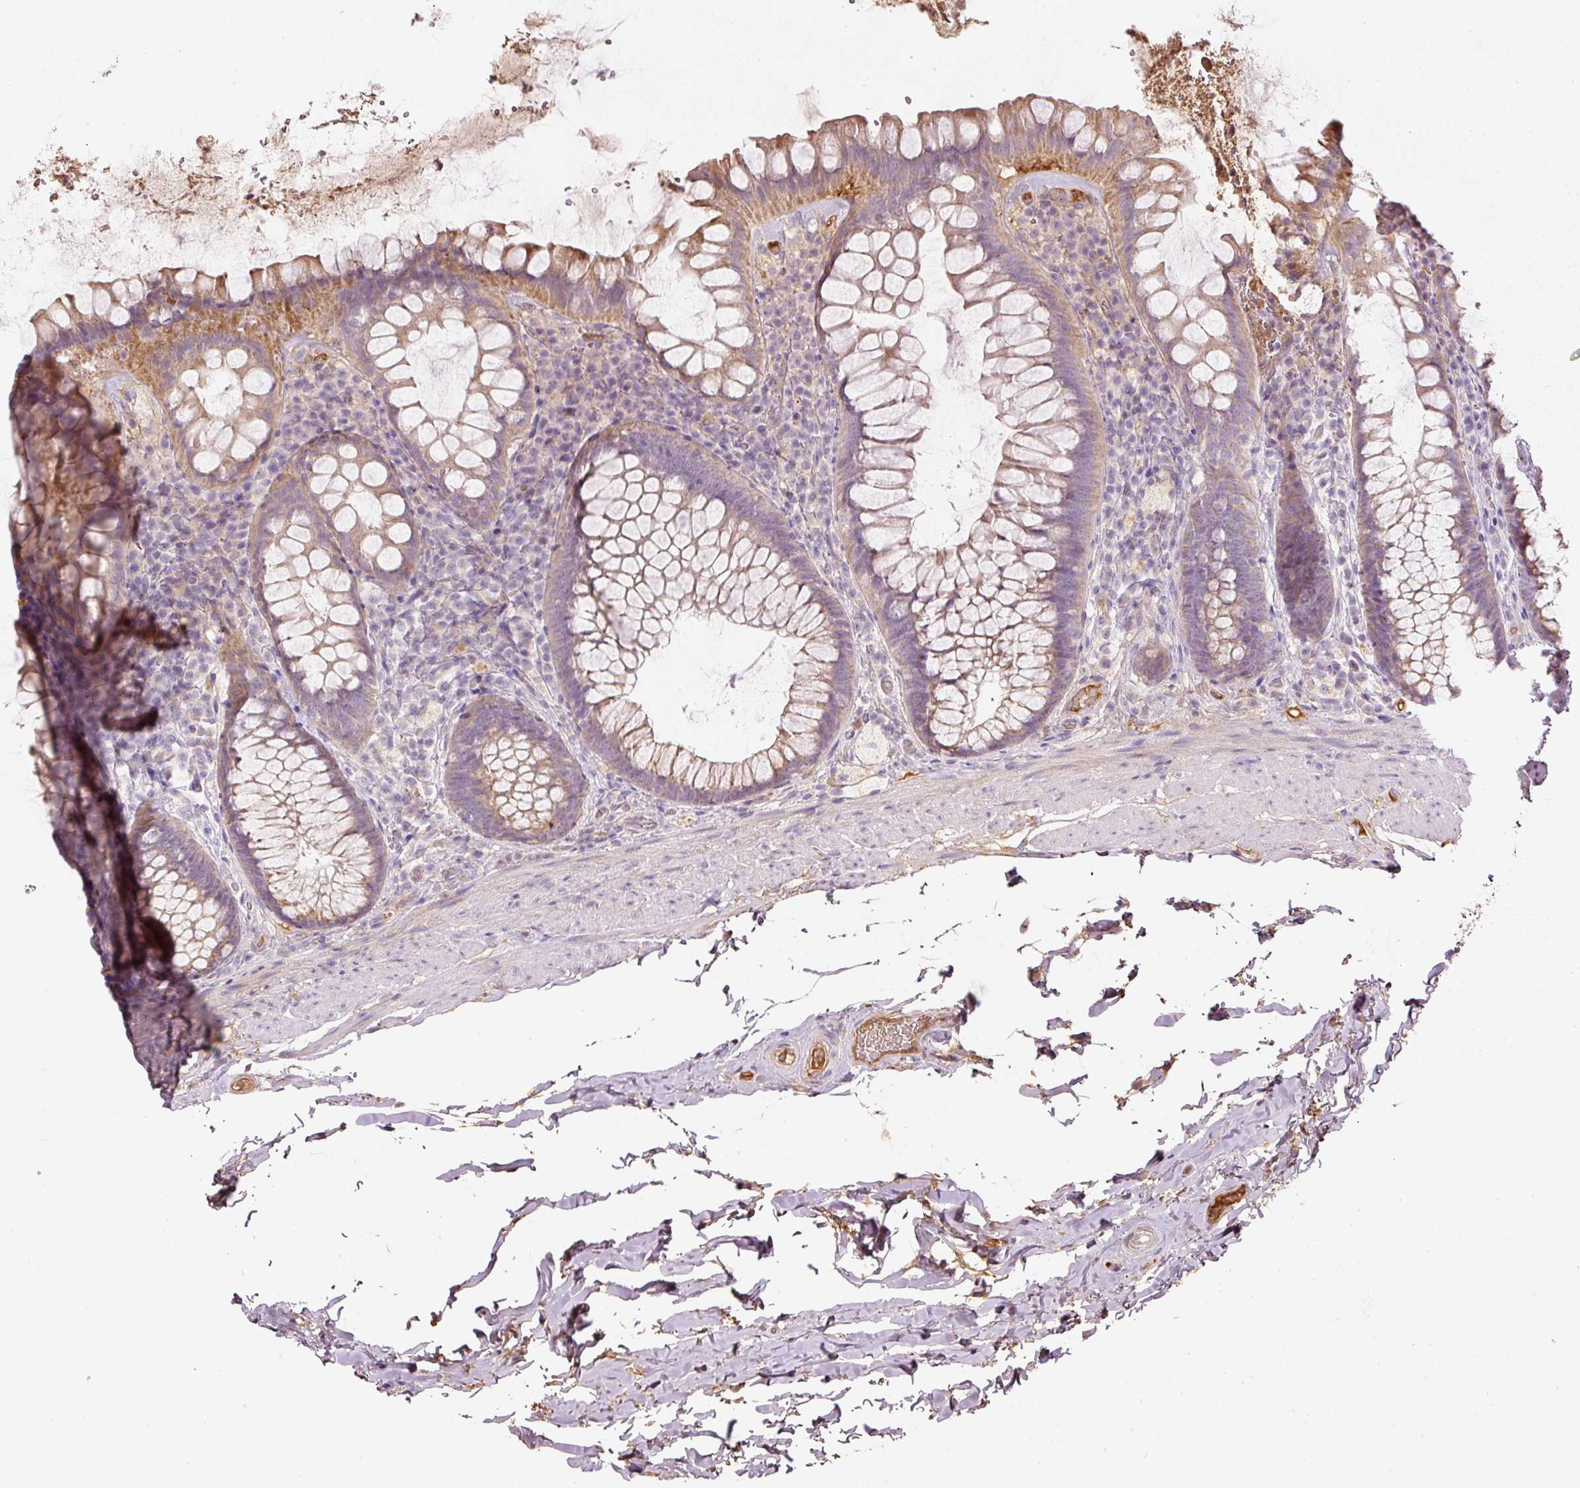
{"staining": {"intensity": "moderate", "quantity": ">75%", "location": "cytoplasmic/membranous"}, "tissue": "rectum", "cell_type": "Glandular cells", "image_type": "normal", "snomed": [{"axis": "morphology", "description": "Normal tissue, NOS"}, {"axis": "topography", "description": "Rectum"}], "caption": "Immunohistochemistry (IHC) of unremarkable human rectum demonstrates medium levels of moderate cytoplasmic/membranous positivity in about >75% of glandular cells.", "gene": "SERPING1", "patient": {"sex": "female", "age": 69}}